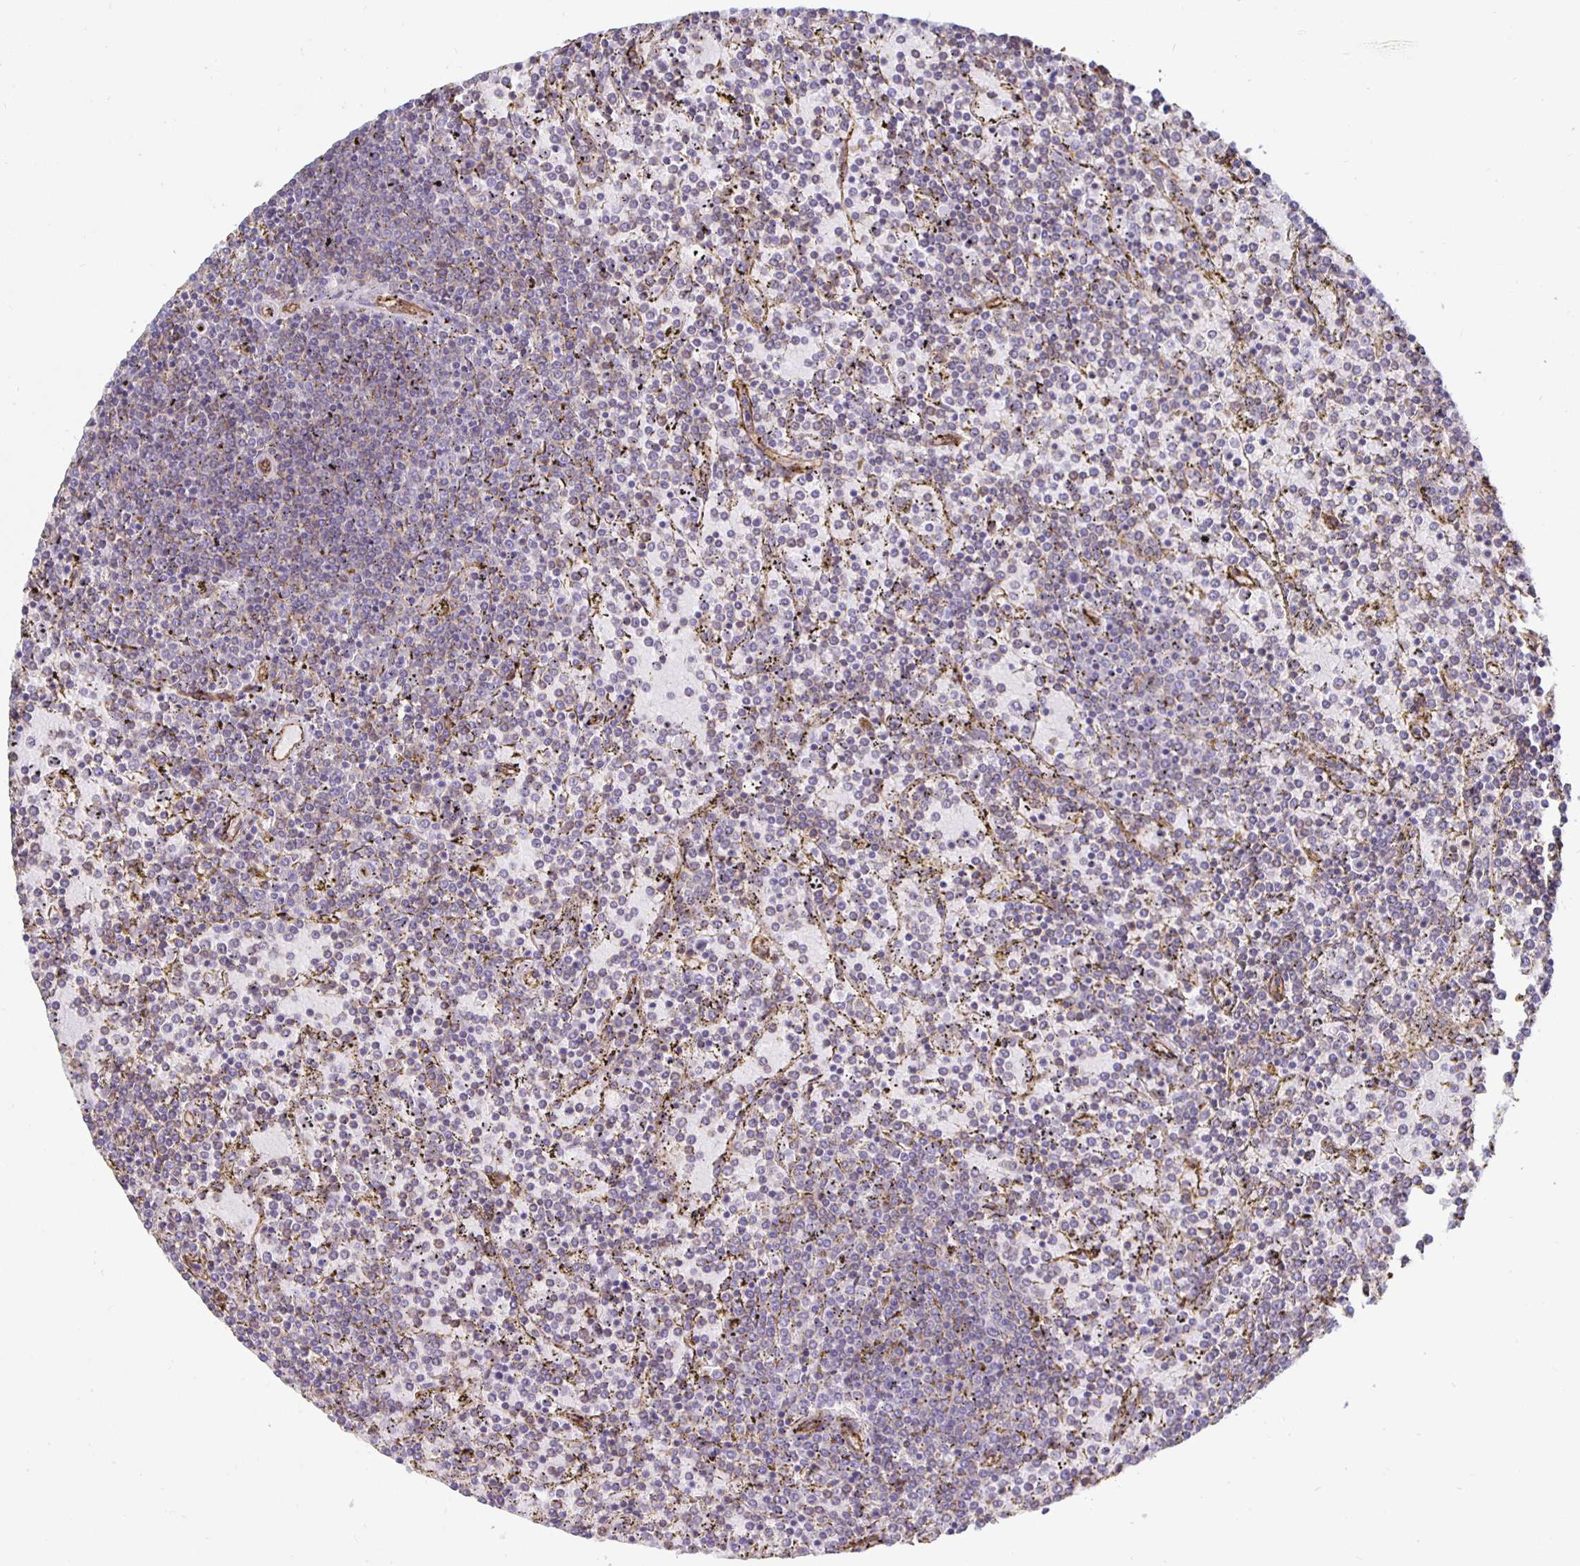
{"staining": {"intensity": "negative", "quantity": "none", "location": "none"}, "tissue": "lymphoma", "cell_type": "Tumor cells", "image_type": "cancer", "snomed": [{"axis": "morphology", "description": "Malignant lymphoma, non-Hodgkin's type, Low grade"}, {"axis": "topography", "description": "Spleen"}], "caption": "Histopathology image shows no significant protein positivity in tumor cells of lymphoma.", "gene": "ARHGEF39", "patient": {"sex": "female", "age": 77}}